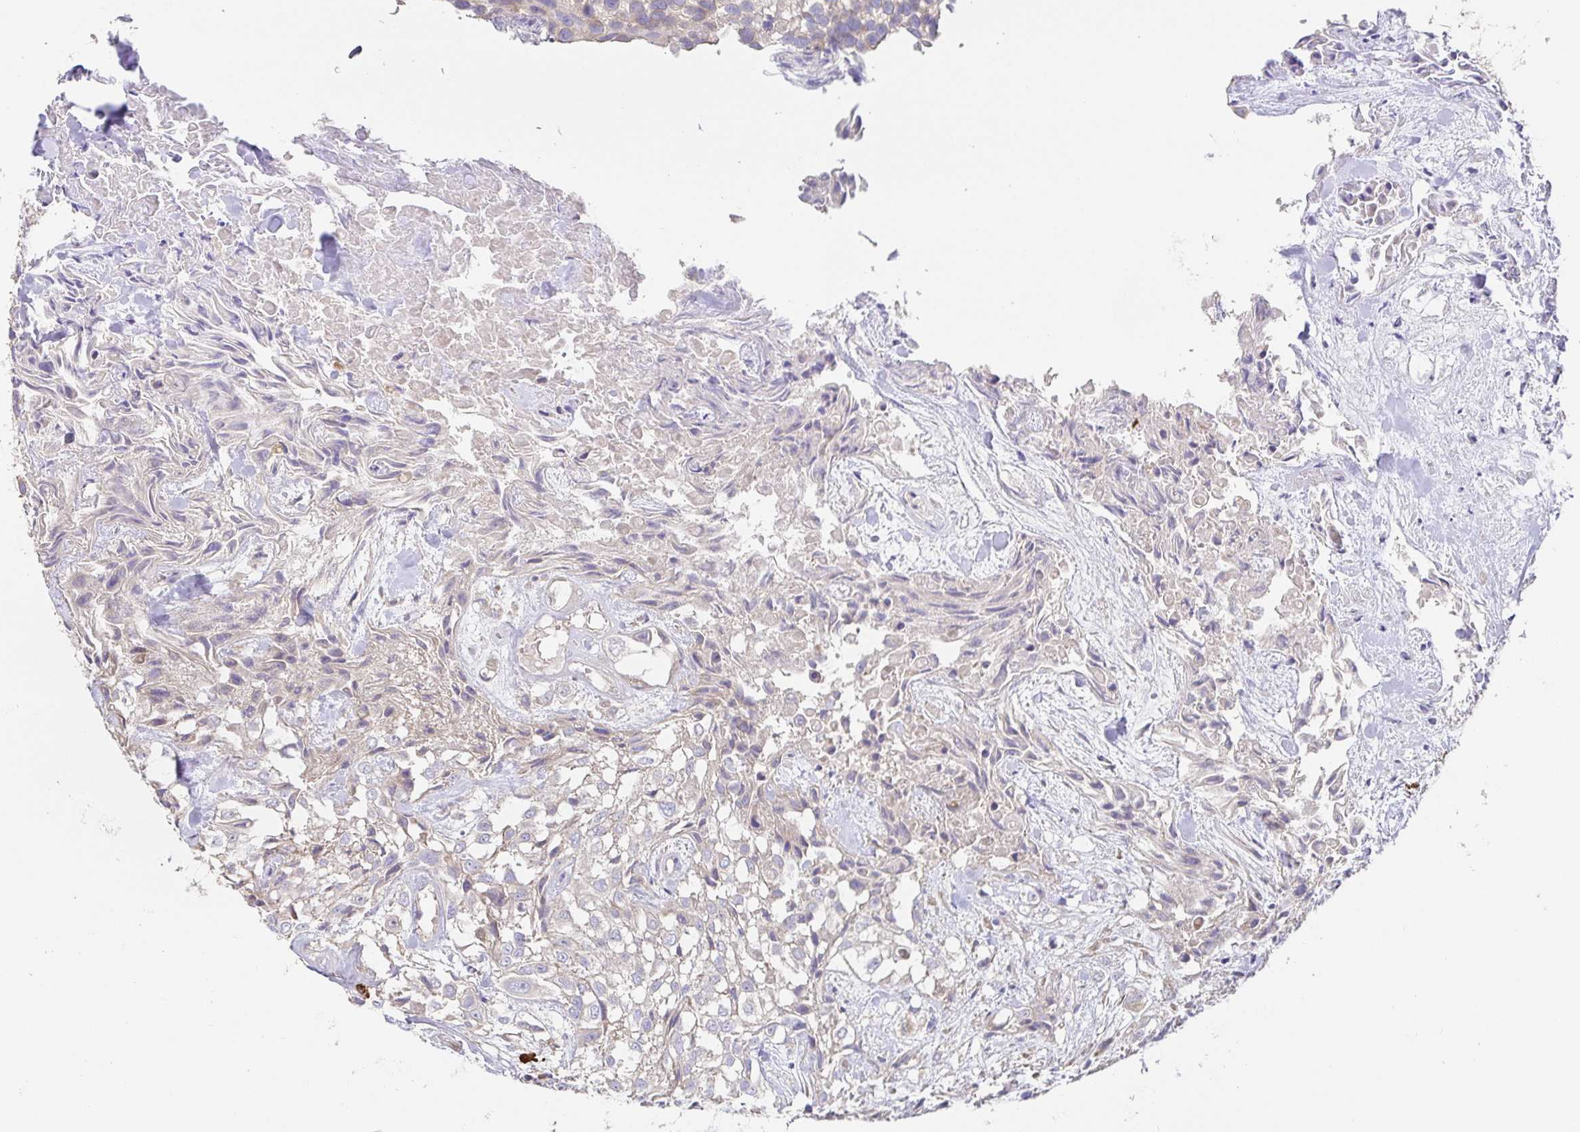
{"staining": {"intensity": "negative", "quantity": "none", "location": "none"}, "tissue": "urothelial cancer", "cell_type": "Tumor cells", "image_type": "cancer", "snomed": [{"axis": "morphology", "description": "Urothelial carcinoma, High grade"}, {"axis": "topography", "description": "Urinary bladder"}], "caption": "DAB (3,3'-diaminobenzidine) immunohistochemical staining of human urothelial carcinoma (high-grade) reveals no significant positivity in tumor cells.", "gene": "HAGH", "patient": {"sex": "male", "age": 56}}